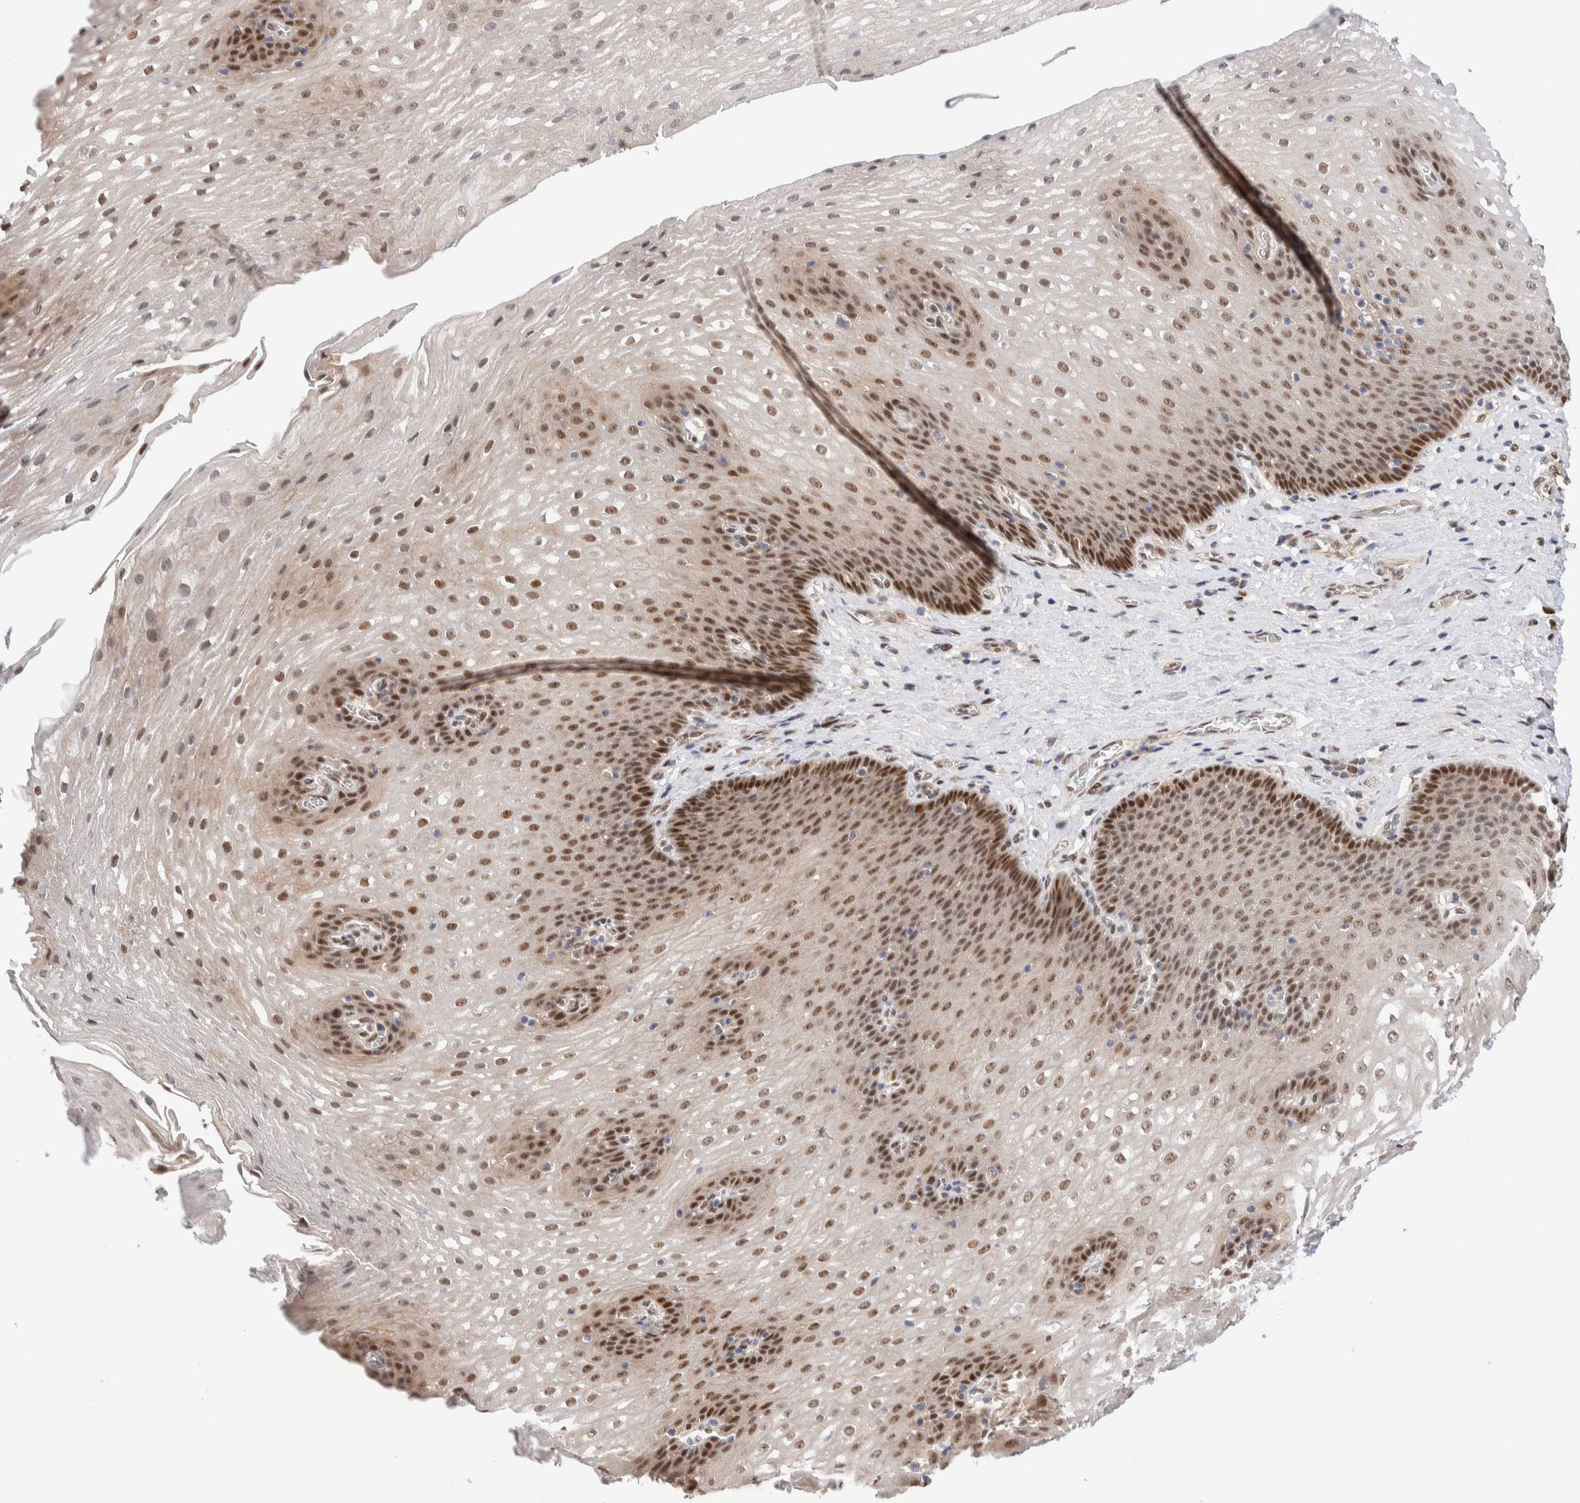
{"staining": {"intensity": "moderate", "quantity": ">75%", "location": "cytoplasmic/membranous,nuclear"}, "tissue": "esophagus", "cell_type": "Squamous epithelial cells", "image_type": "normal", "snomed": [{"axis": "morphology", "description": "Normal tissue, NOS"}, {"axis": "topography", "description": "Esophagus"}], "caption": "DAB immunohistochemical staining of benign human esophagus shows moderate cytoplasmic/membranous,nuclear protein expression in about >75% of squamous epithelial cells. The staining is performed using DAB brown chromogen to label protein expression. The nuclei are counter-stained blue using hematoxylin.", "gene": "NSMAF", "patient": {"sex": "male", "age": 48}}